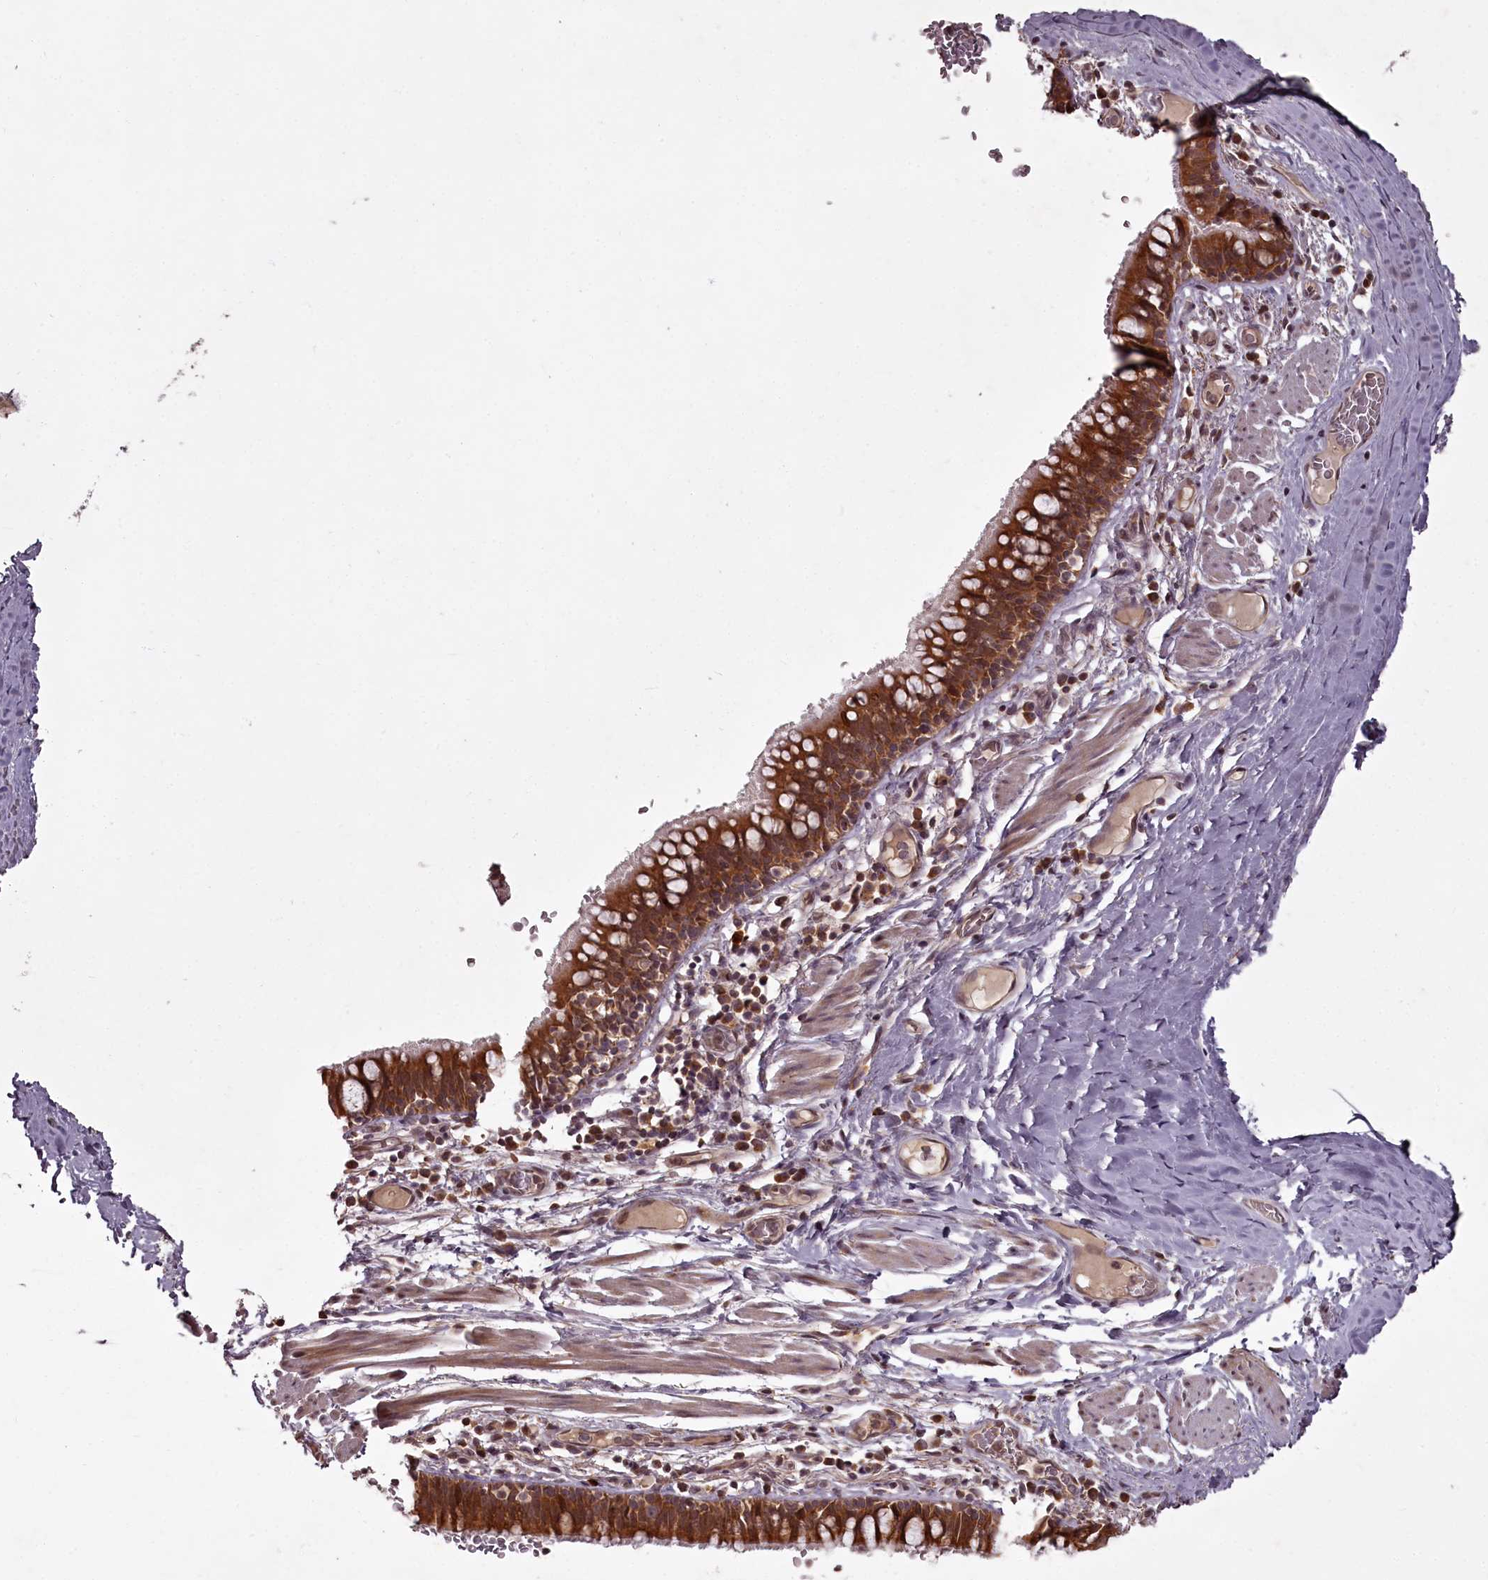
{"staining": {"intensity": "strong", "quantity": ">75%", "location": "cytoplasmic/membranous"}, "tissue": "bronchus", "cell_type": "Respiratory epithelial cells", "image_type": "normal", "snomed": [{"axis": "morphology", "description": "Normal tissue, NOS"}, {"axis": "topography", "description": "Cartilage tissue"}, {"axis": "topography", "description": "Bronchus"}], "caption": "Immunohistochemical staining of normal human bronchus demonstrates >75% levels of strong cytoplasmic/membranous protein staining in approximately >75% of respiratory epithelial cells.", "gene": "PCBP2", "patient": {"sex": "female", "age": 36}}